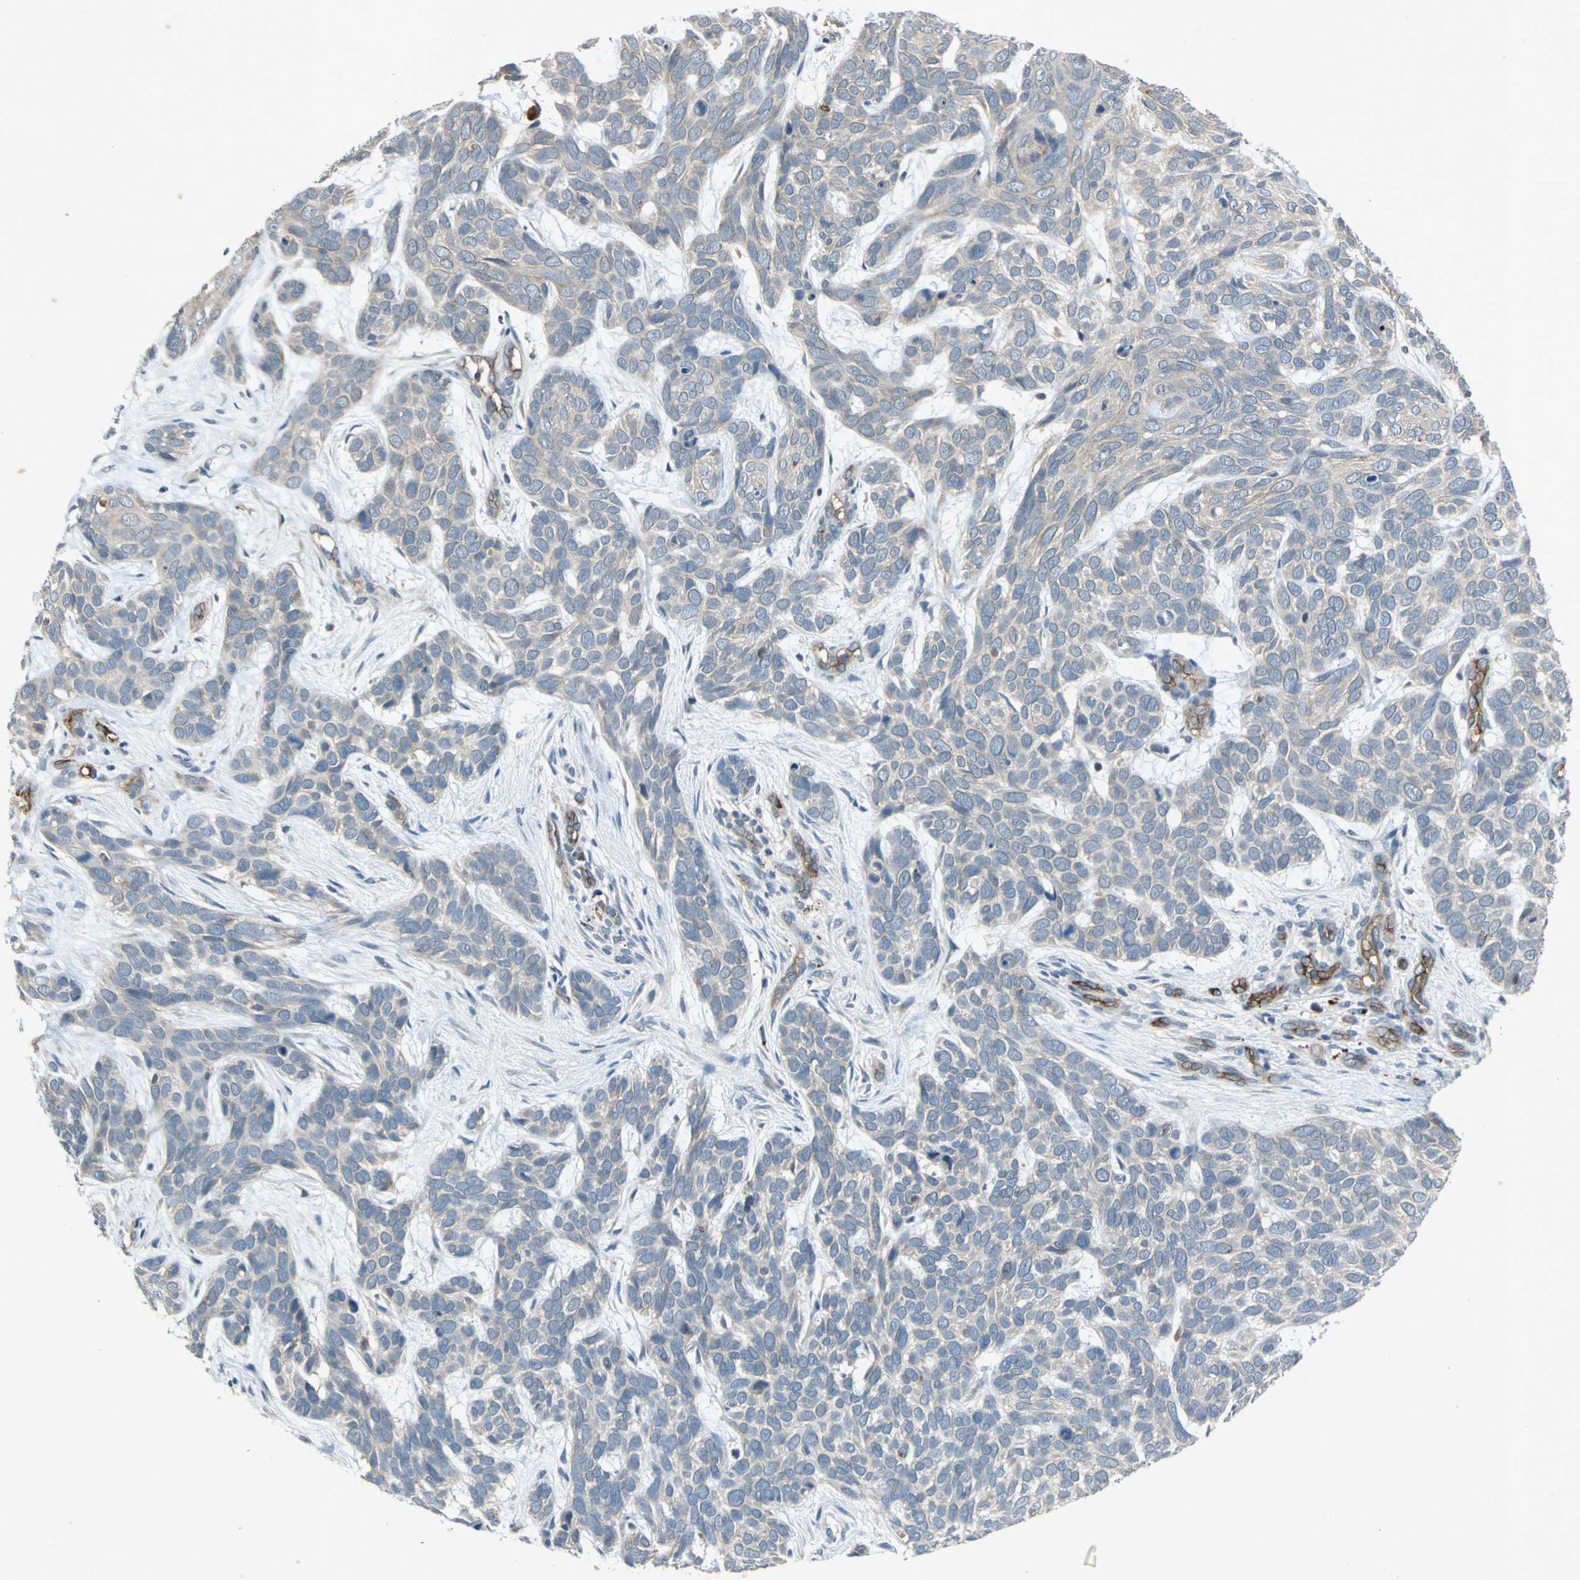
{"staining": {"intensity": "negative", "quantity": "none", "location": "none"}, "tissue": "skin cancer", "cell_type": "Tumor cells", "image_type": "cancer", "snomed": [{"axis": "morphology", "description": "Basal cell carcinoma"}, {"axis": "topography", "description": "Skin"}], "caption": "A photomicrograph of human basal cell carcinoma (skin) is negative for staining in tumor cells. (Brightfield microscopy of DAB immunohistochemistry (IHC) at high magnification).", "gene": "EMCN", "patient": {"sex": "male", "age": 87}}